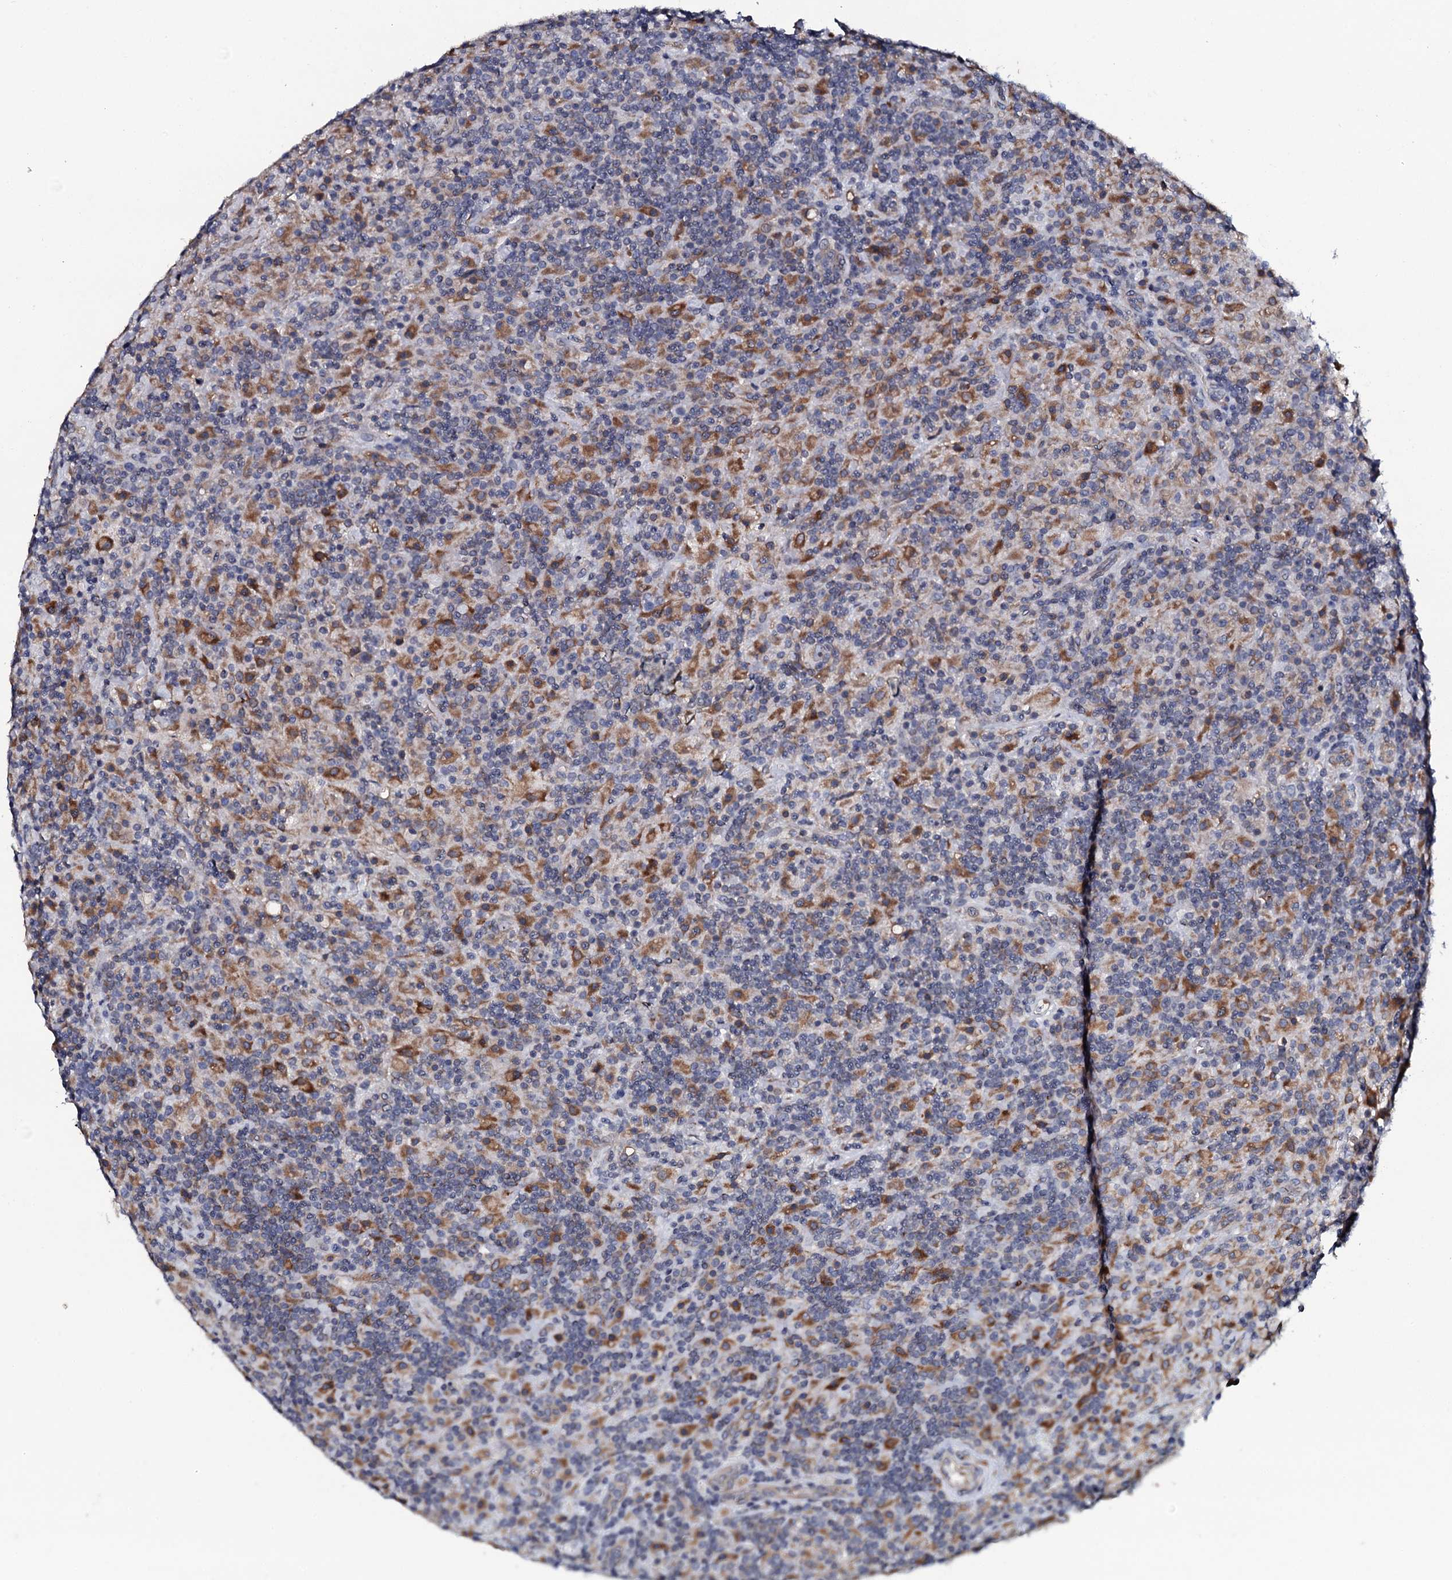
{"staining": {"intensity": "weak", "quantity": "<25%", "location": "cytoplasmic/membranous"}, "tissue": "lymphoma", "cell_type": "Tumor cells", "image_type": "cancer", "snomed": [{"axis": "morphology", "description": "Hodgkin's disease, NOS"}, {"axis": "topography", "description": "Lymph node"}], "caption": "Lymphoma was stained to show a protein in brown. There is no significant positivity in tumor cells.", "gene": "TMEM151A", "patient": {"sex": "male", "age": 70}}